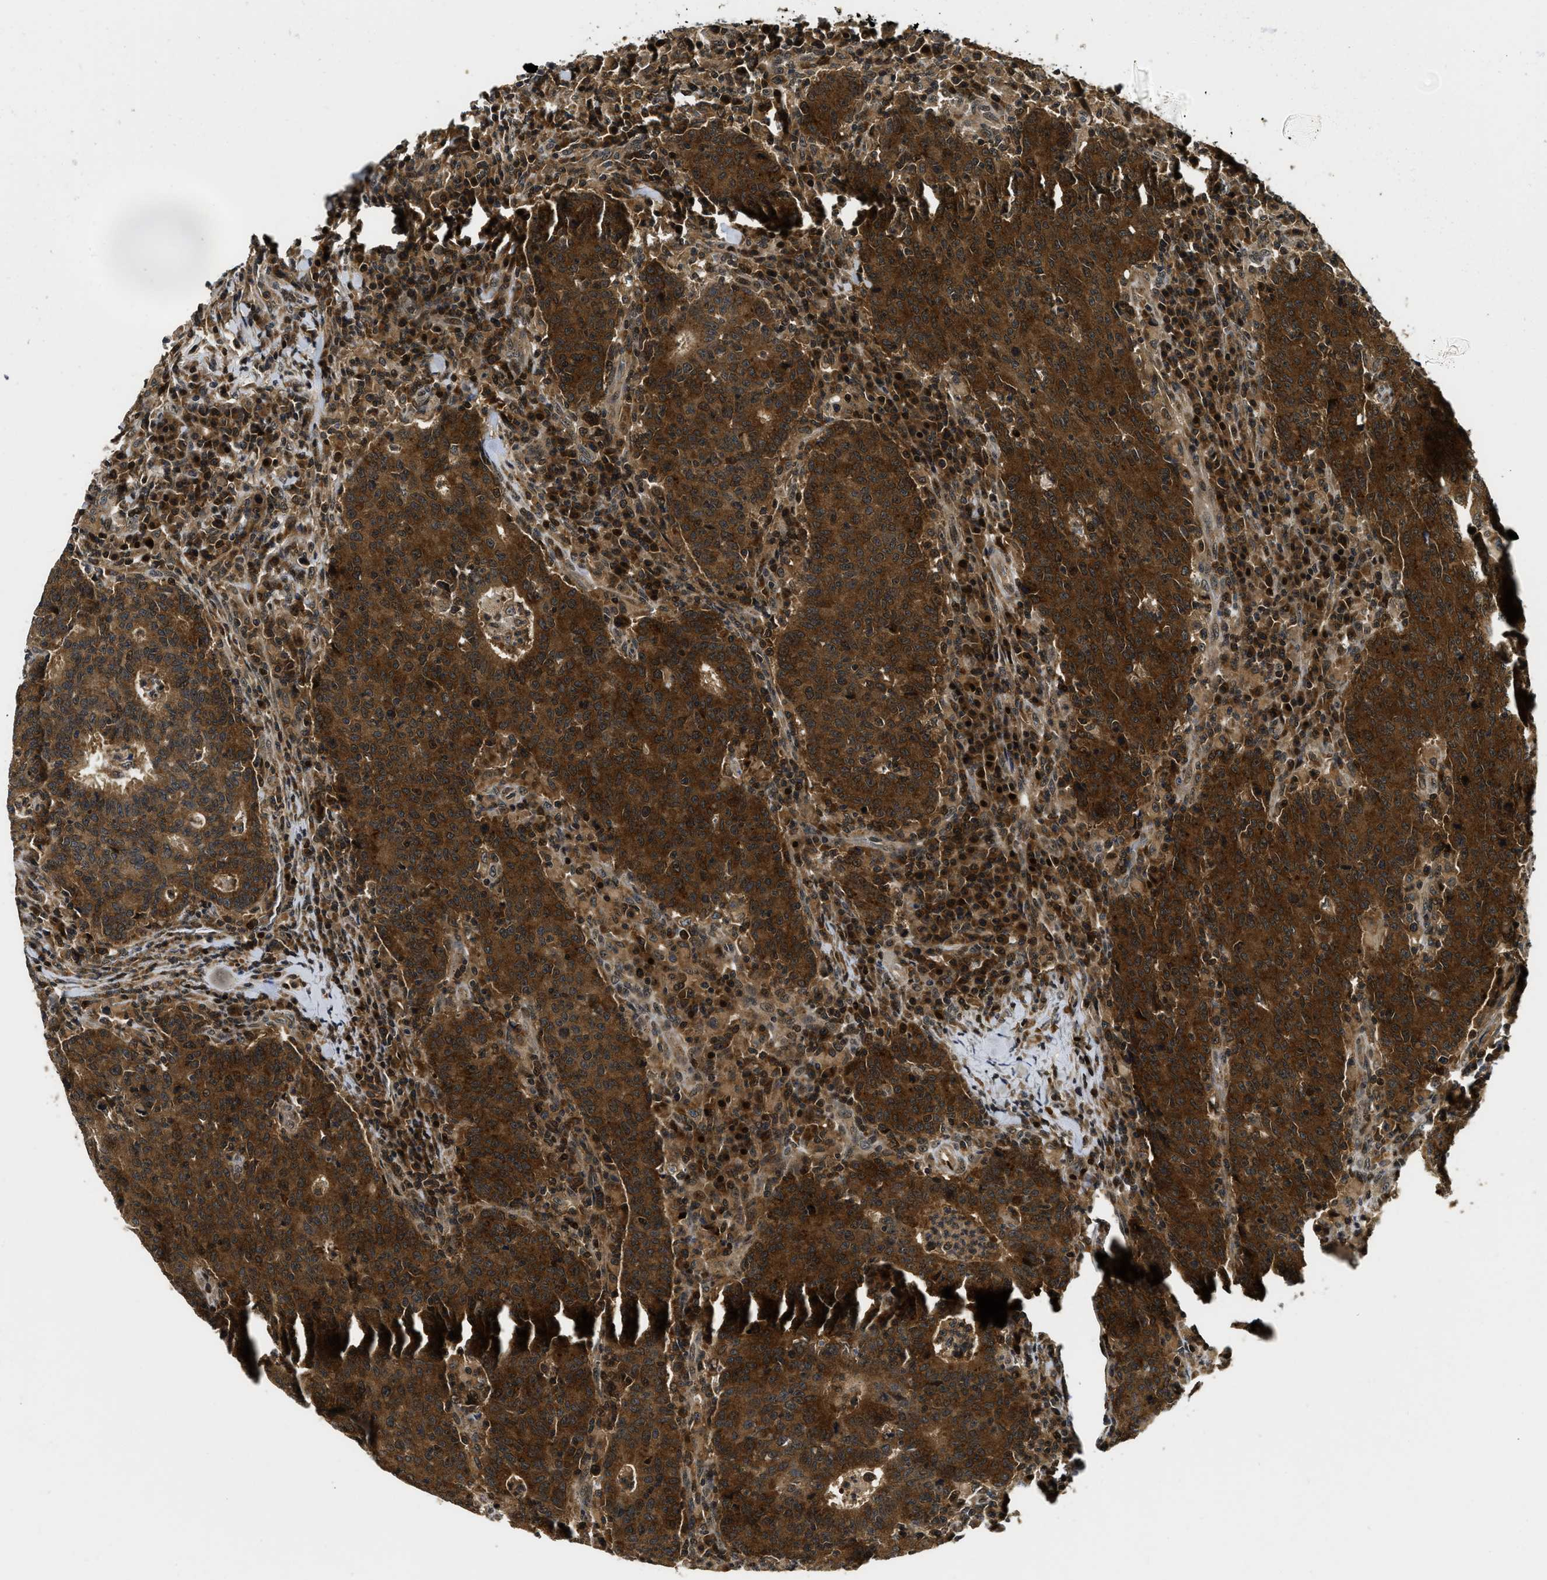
{"staining": {"intensity": "strong", "quantity": ">75%", "location": "cytoplasmic/membranous"}, "tissue": "colorectal cancer", "cell_type": "Tumor cells", "image_type": "cancer", "snomed": [{"axis": "morphology", "description": "Adenocarcinoma, NOS"}, {"axis": "topography", "description": "Colon"}], "caption": "Immunohistochemical staining of human colorectal cancer (adenocarcinoma) demonstrates high levels of strong cytoplasmic/membranous staining in approximately >75% of tumor cells.", "gene": "ADSL", "patient": {"sex": "female", "age": 75}}